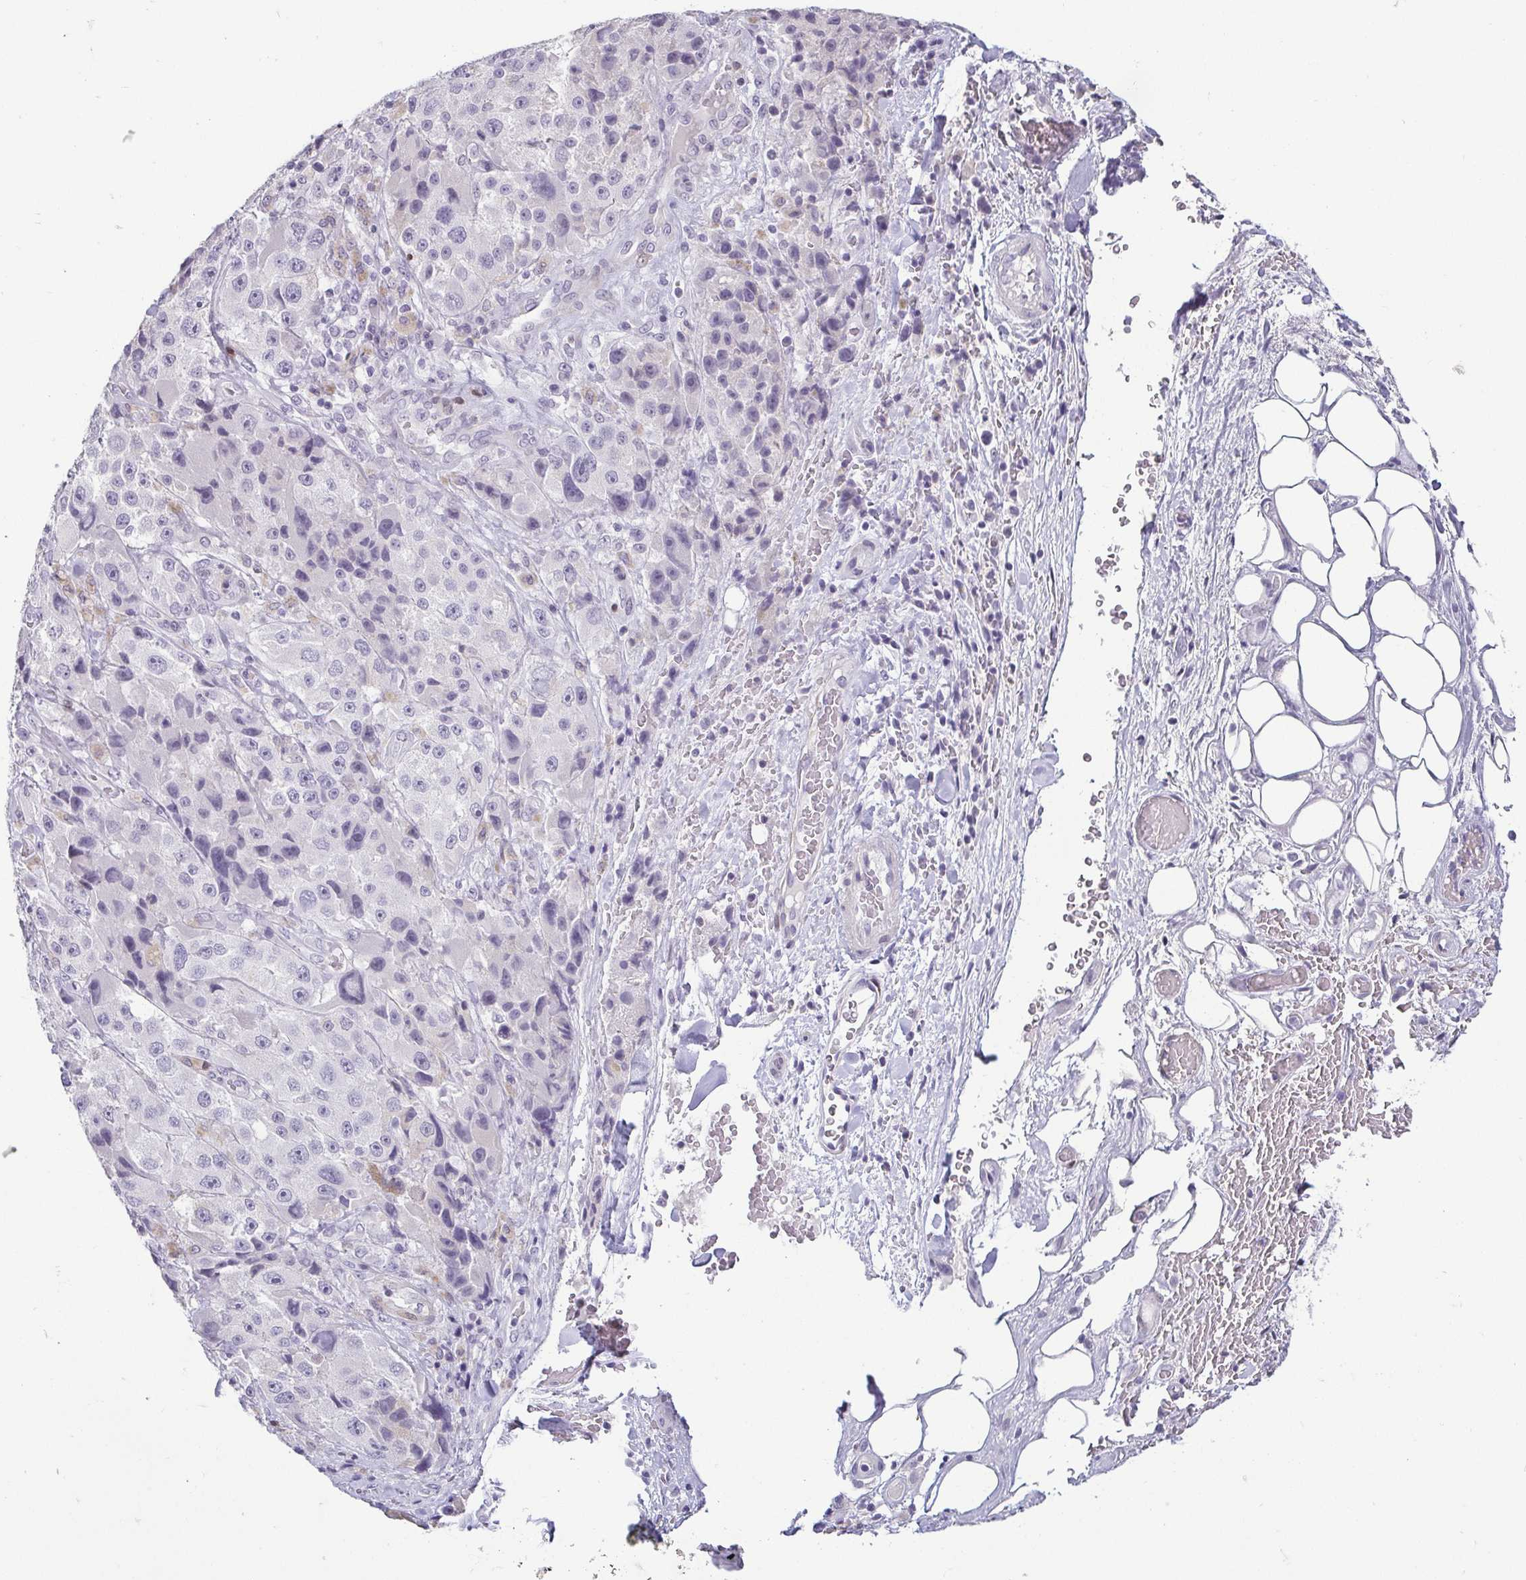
{"staining": {"intensity": "negative", "quantity": "none", "location": "none"}, "tissue": "melanoma", "cell_type": "Tumor cells", "image_type": "cancer", "snomed": [{"axis": "morphology", "description": "Malignant melanoma, Metastatic site"}, {"axis": "topography", "description": "Lymph node"}], "caption": "DAB immunohistochemical staining of human melanoma displays no significant expression in tumor cells.", "gene": "HOPX", "patient": {"sex": "male", "age": 62}}